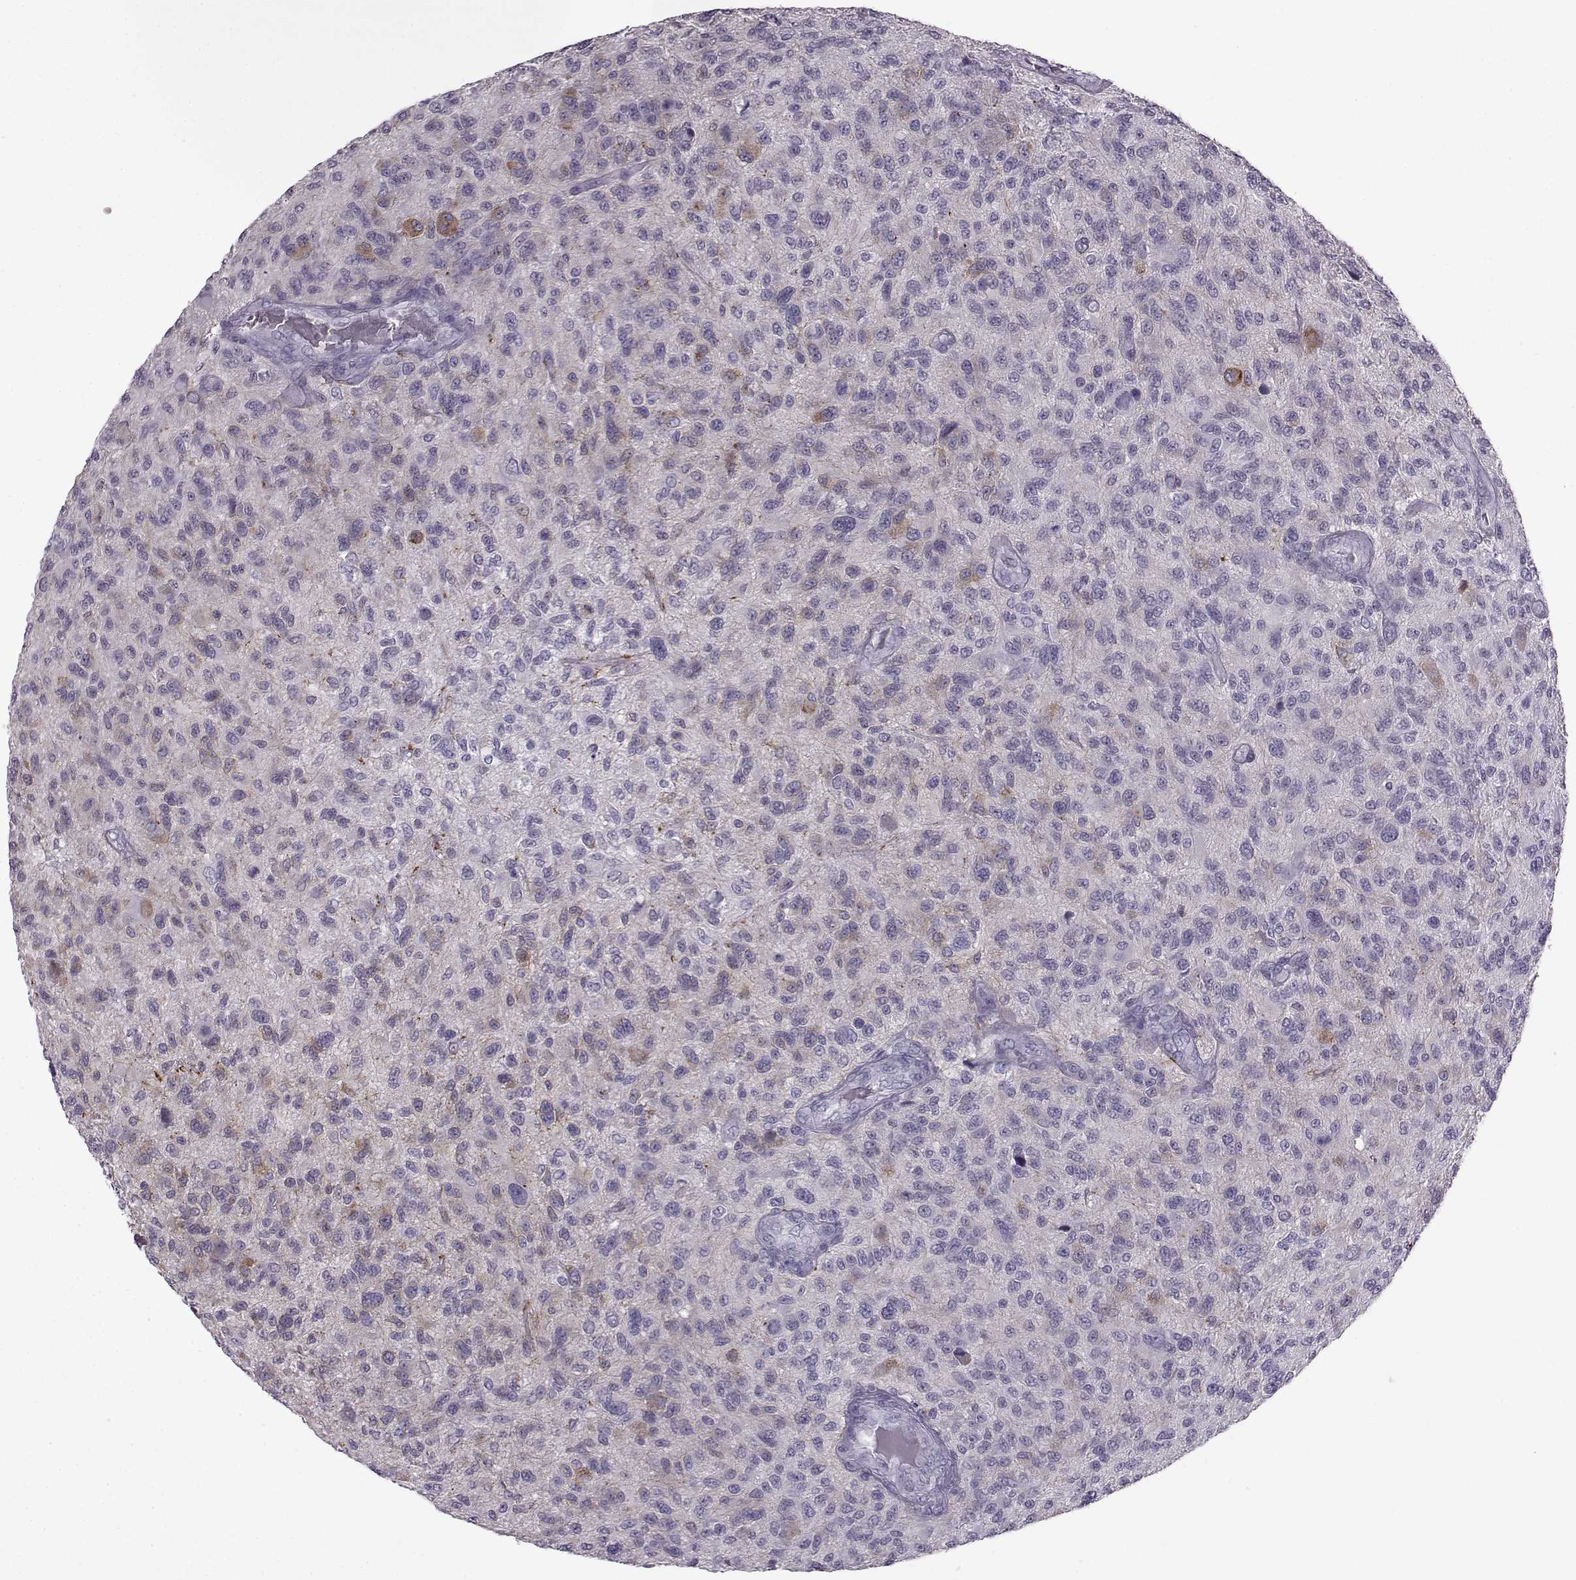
{"staining": {"intensity": "negative", "quantity": "none", "location": "none"}, "tissue": "glioma", "cell_type": "Tumor cells", "image_type": "cancer", "snomed": [{"axis": "morphology", "description": "Glioma, malignant, High grade"}, {"axis": "topography", "description": "Brain"}], "caption": "A photomicrograph of high-grade glioma (malignant) stained for a protein displays no brown staining in tumor cells.", "gene": "SLC28A2", "patient": {"sex": "male", "age": 47}}